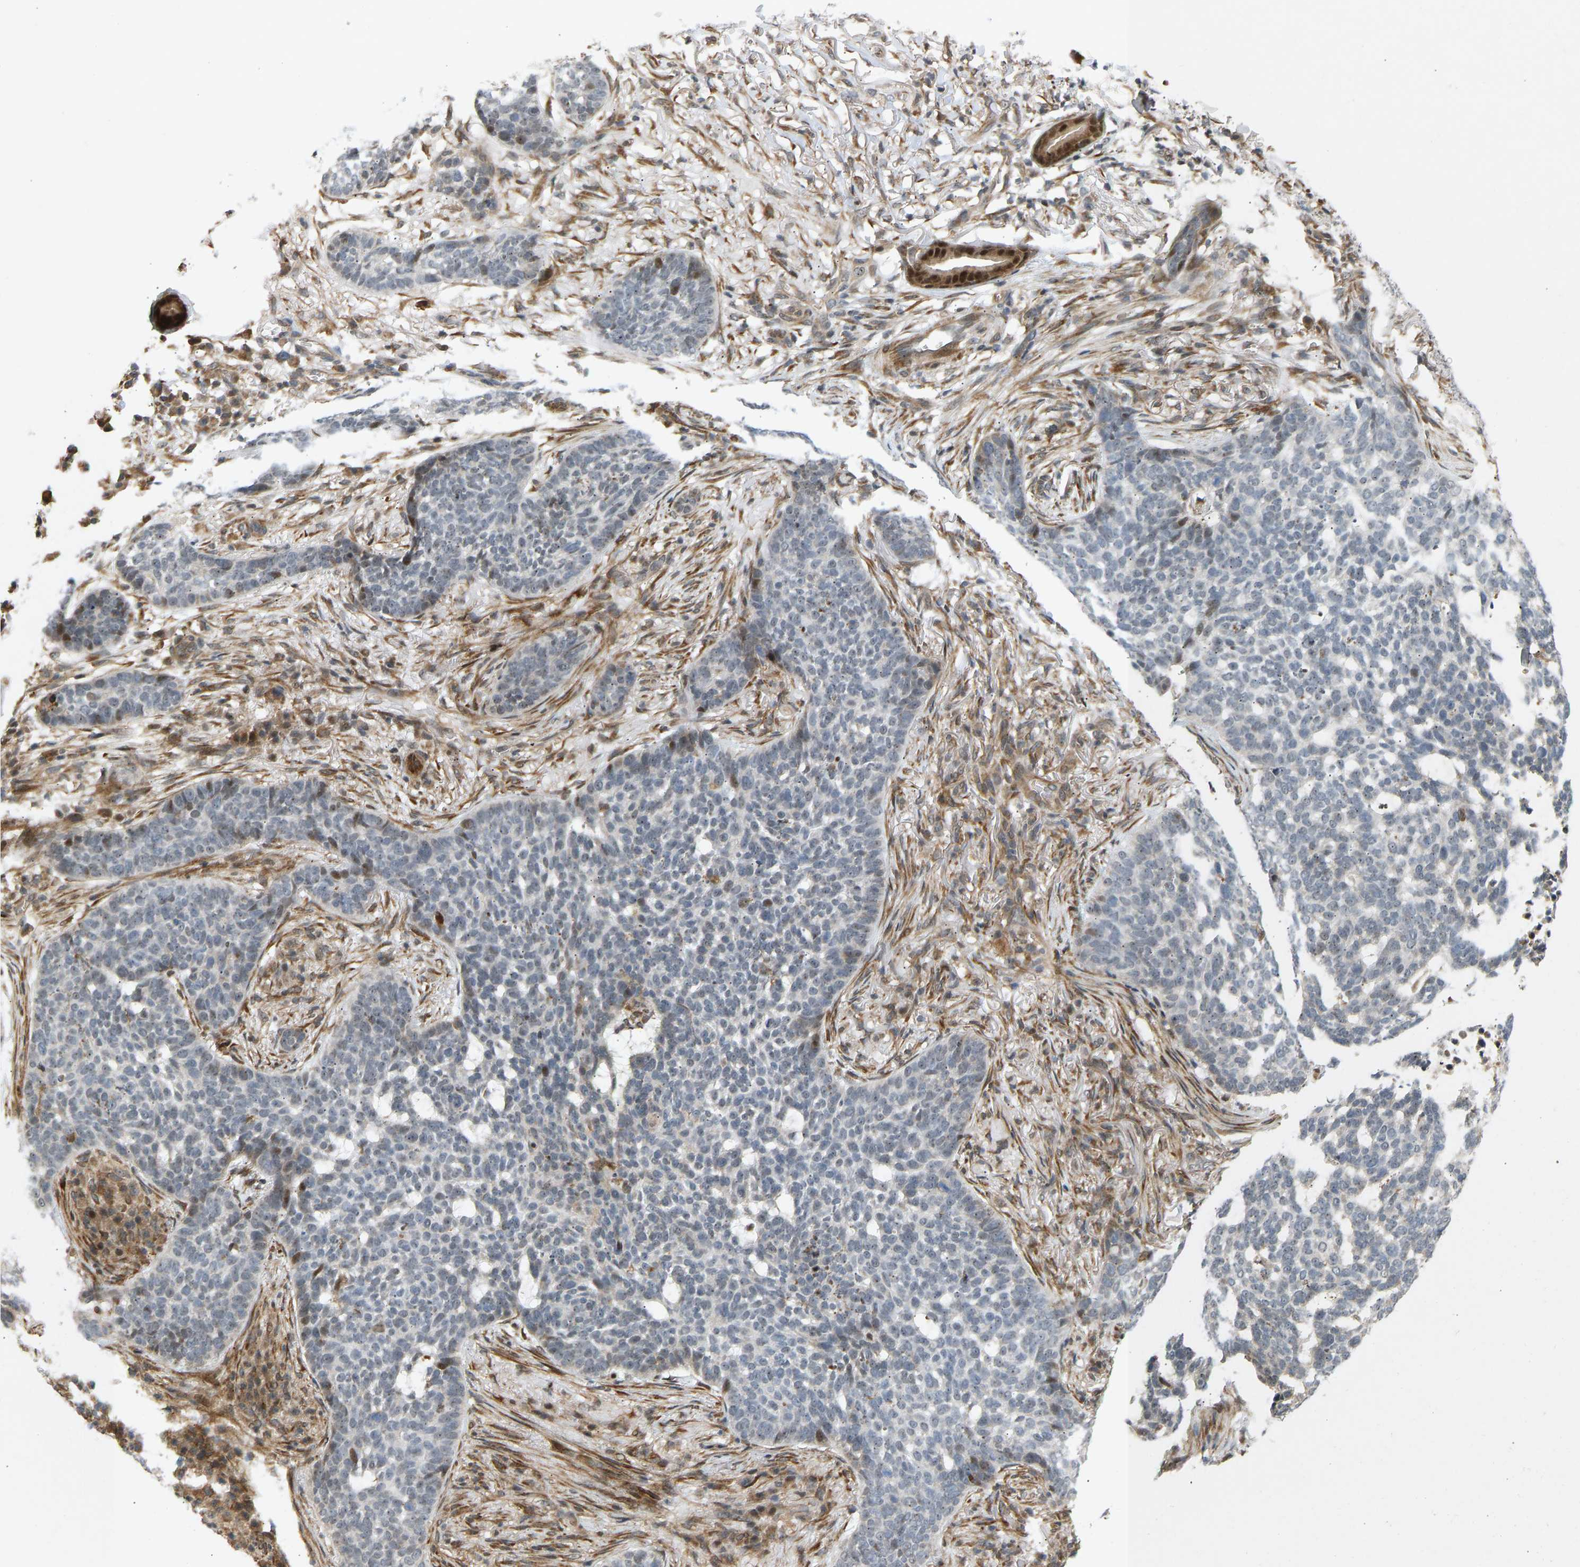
{"staining": {"intensity": "negative", "quantity": "none", "location": "none"}, "tissue": "skin cancer", "cell_type": "Tumor cells", "image_type": "cancer", "snomed": [{"axis": "morphology", "description": "Basal cell carcinoma"}, {"axis": "topography", "description": "Skin"}], "caption": "Basal cell carcinoma (skin) stained for a protein using IHC shows no positivity tumor cells.", "gene": "BAG1", "patient": {"sex": "male", "age": 85}}